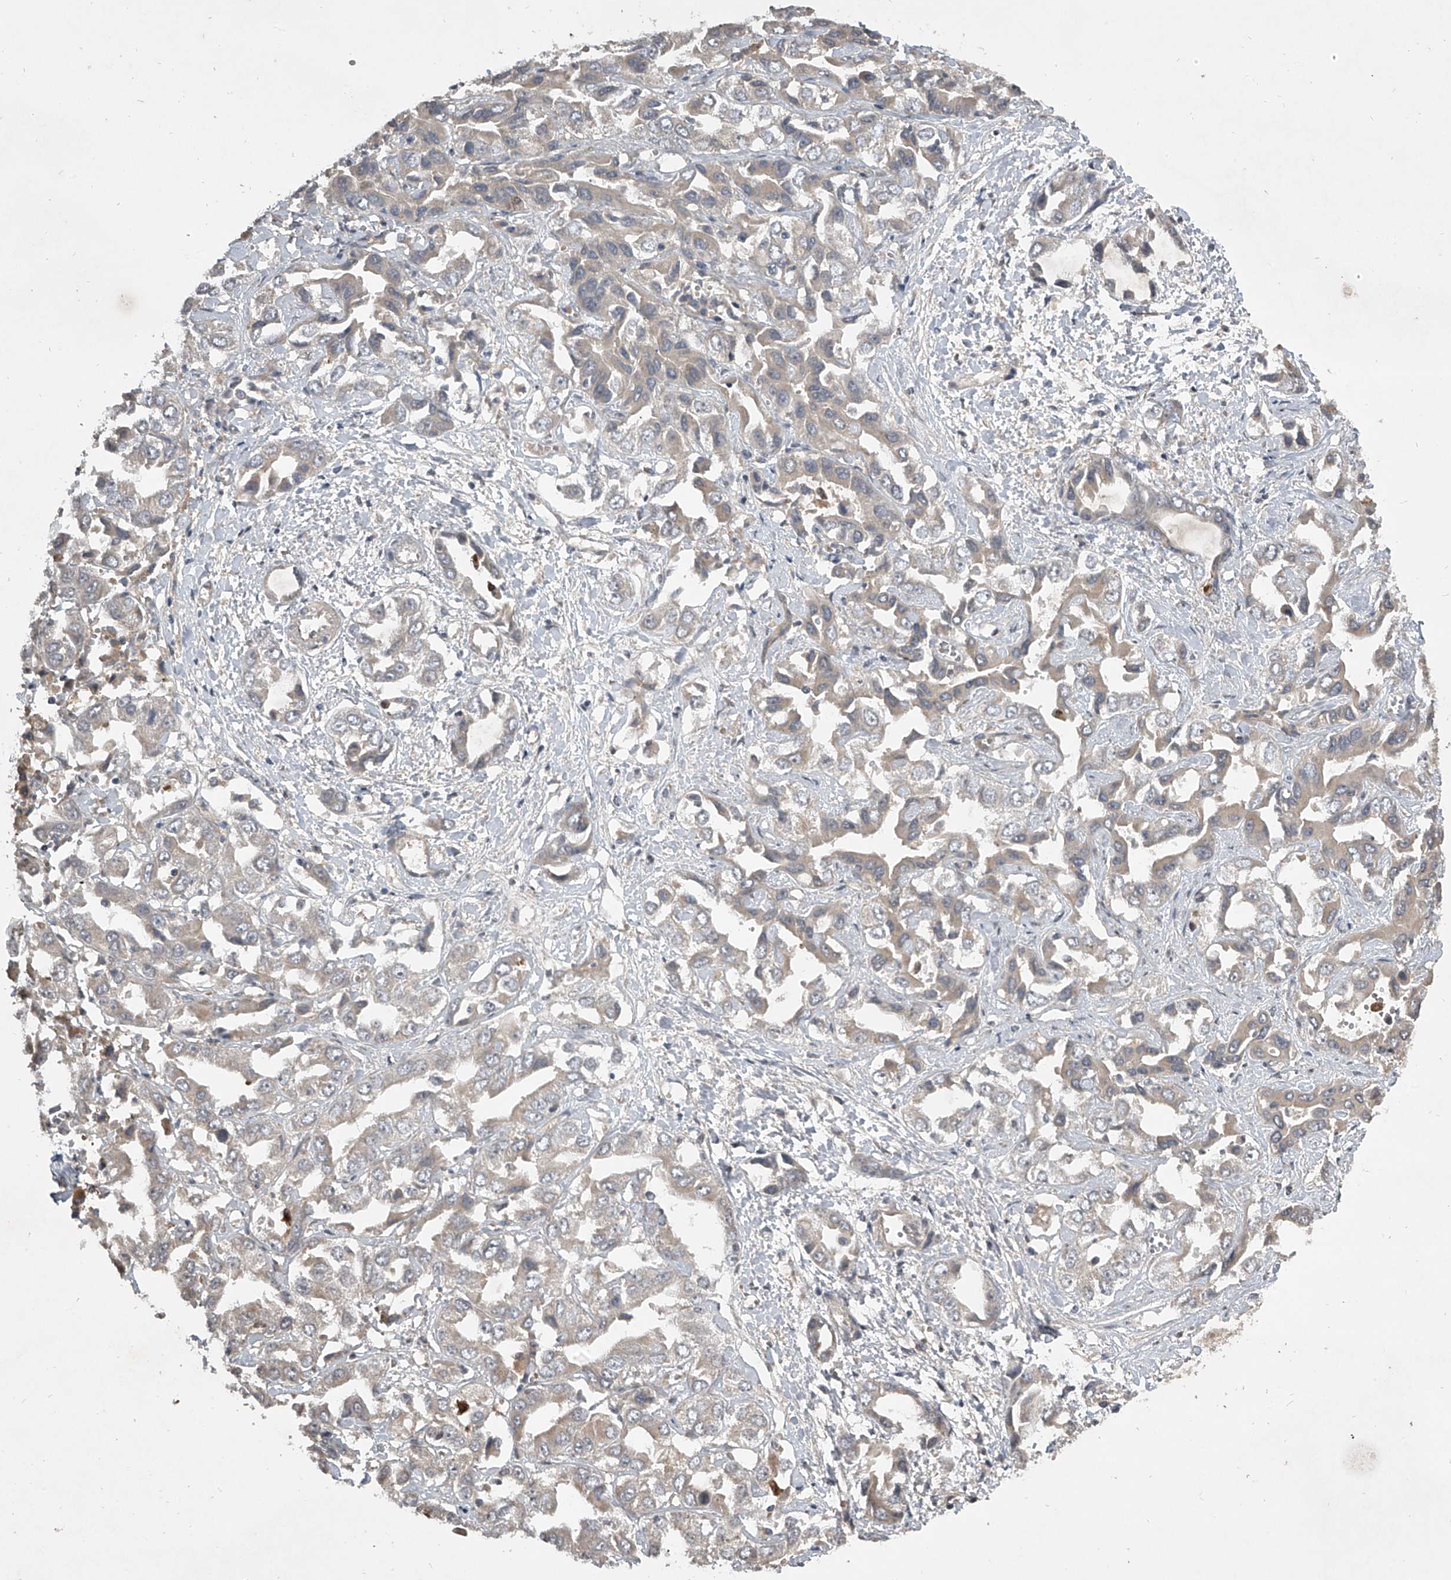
{"staining": {"intensity": "weak", "quantity": "<25%", "location": "cytoplasmic/membranous"}, "tissue": "liver cancer", "cell_type": "Tumor cells", "image_type": "cancer", "snomed": [{"axis": "morphology", "description": "Cholangiocarcinoma"}, {"axis": "topography", "description": "Liver"}], "caption": "This histopathology image is of liver cancer stained with IHC to label a protein in brown with the nuclei are counter-stained blue. There is no positivity in tumor cells.", "gene": "NFS1", "patient": {"sex": "female", "age": 52}}